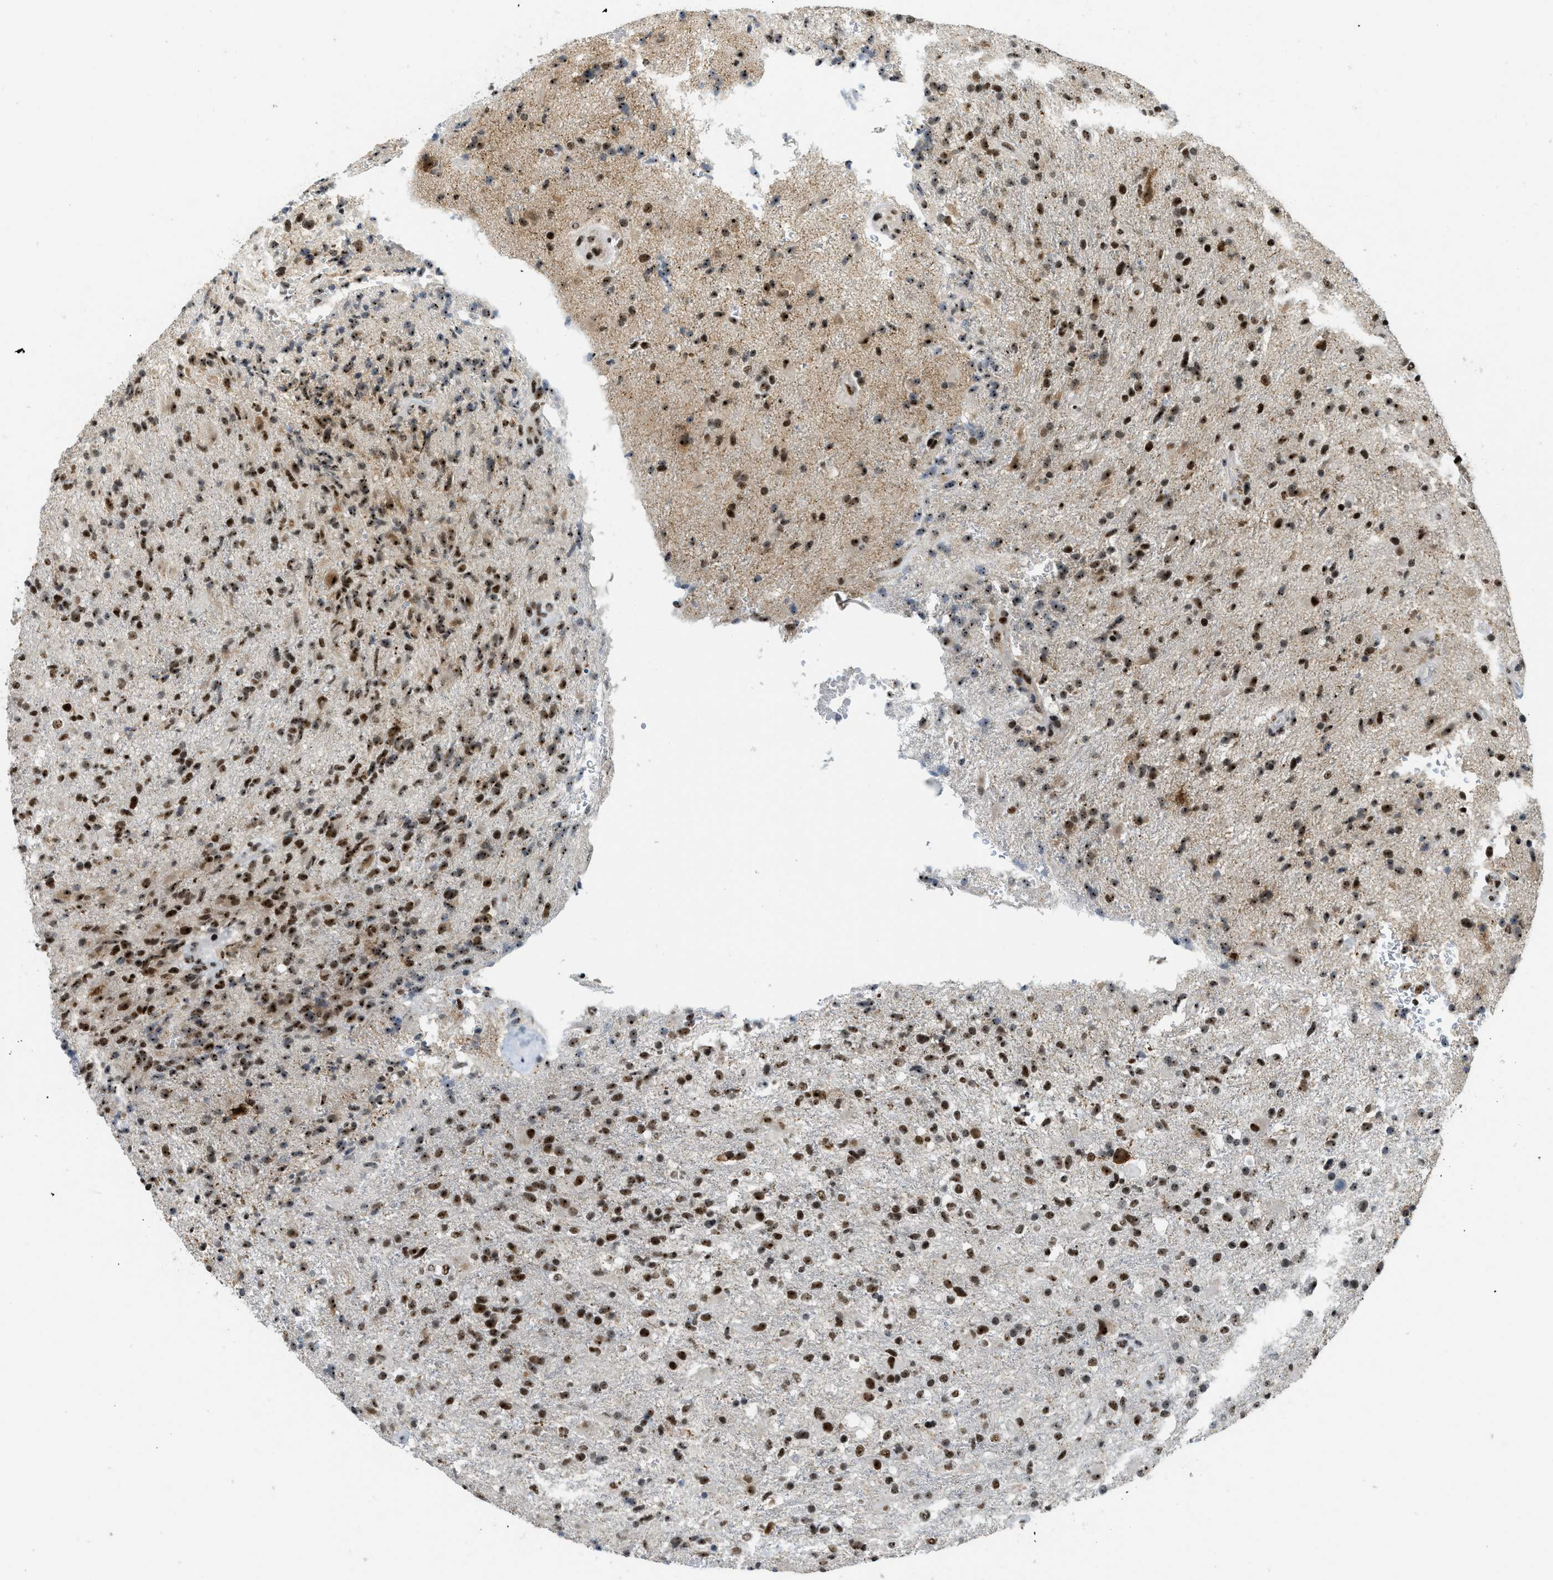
{"staining": {"intensity": "strong", "quantity": ">75%", "location": "nuclear"}, "tissue": "glioma", "cell_type": "Tumor cells", "image_type": "cancer", "snomed": [{"axis": "morphology", "description": "Glioma, malignant, High grade"}, {"axis": "topography", "description": "Brain"}], "caption": "Glioma stained with a brown dye displays strong nuclear positive positivity in about >75% of tumor cells.", "gene": "URB1", "patient": {"sex": "male", "age": 72}}